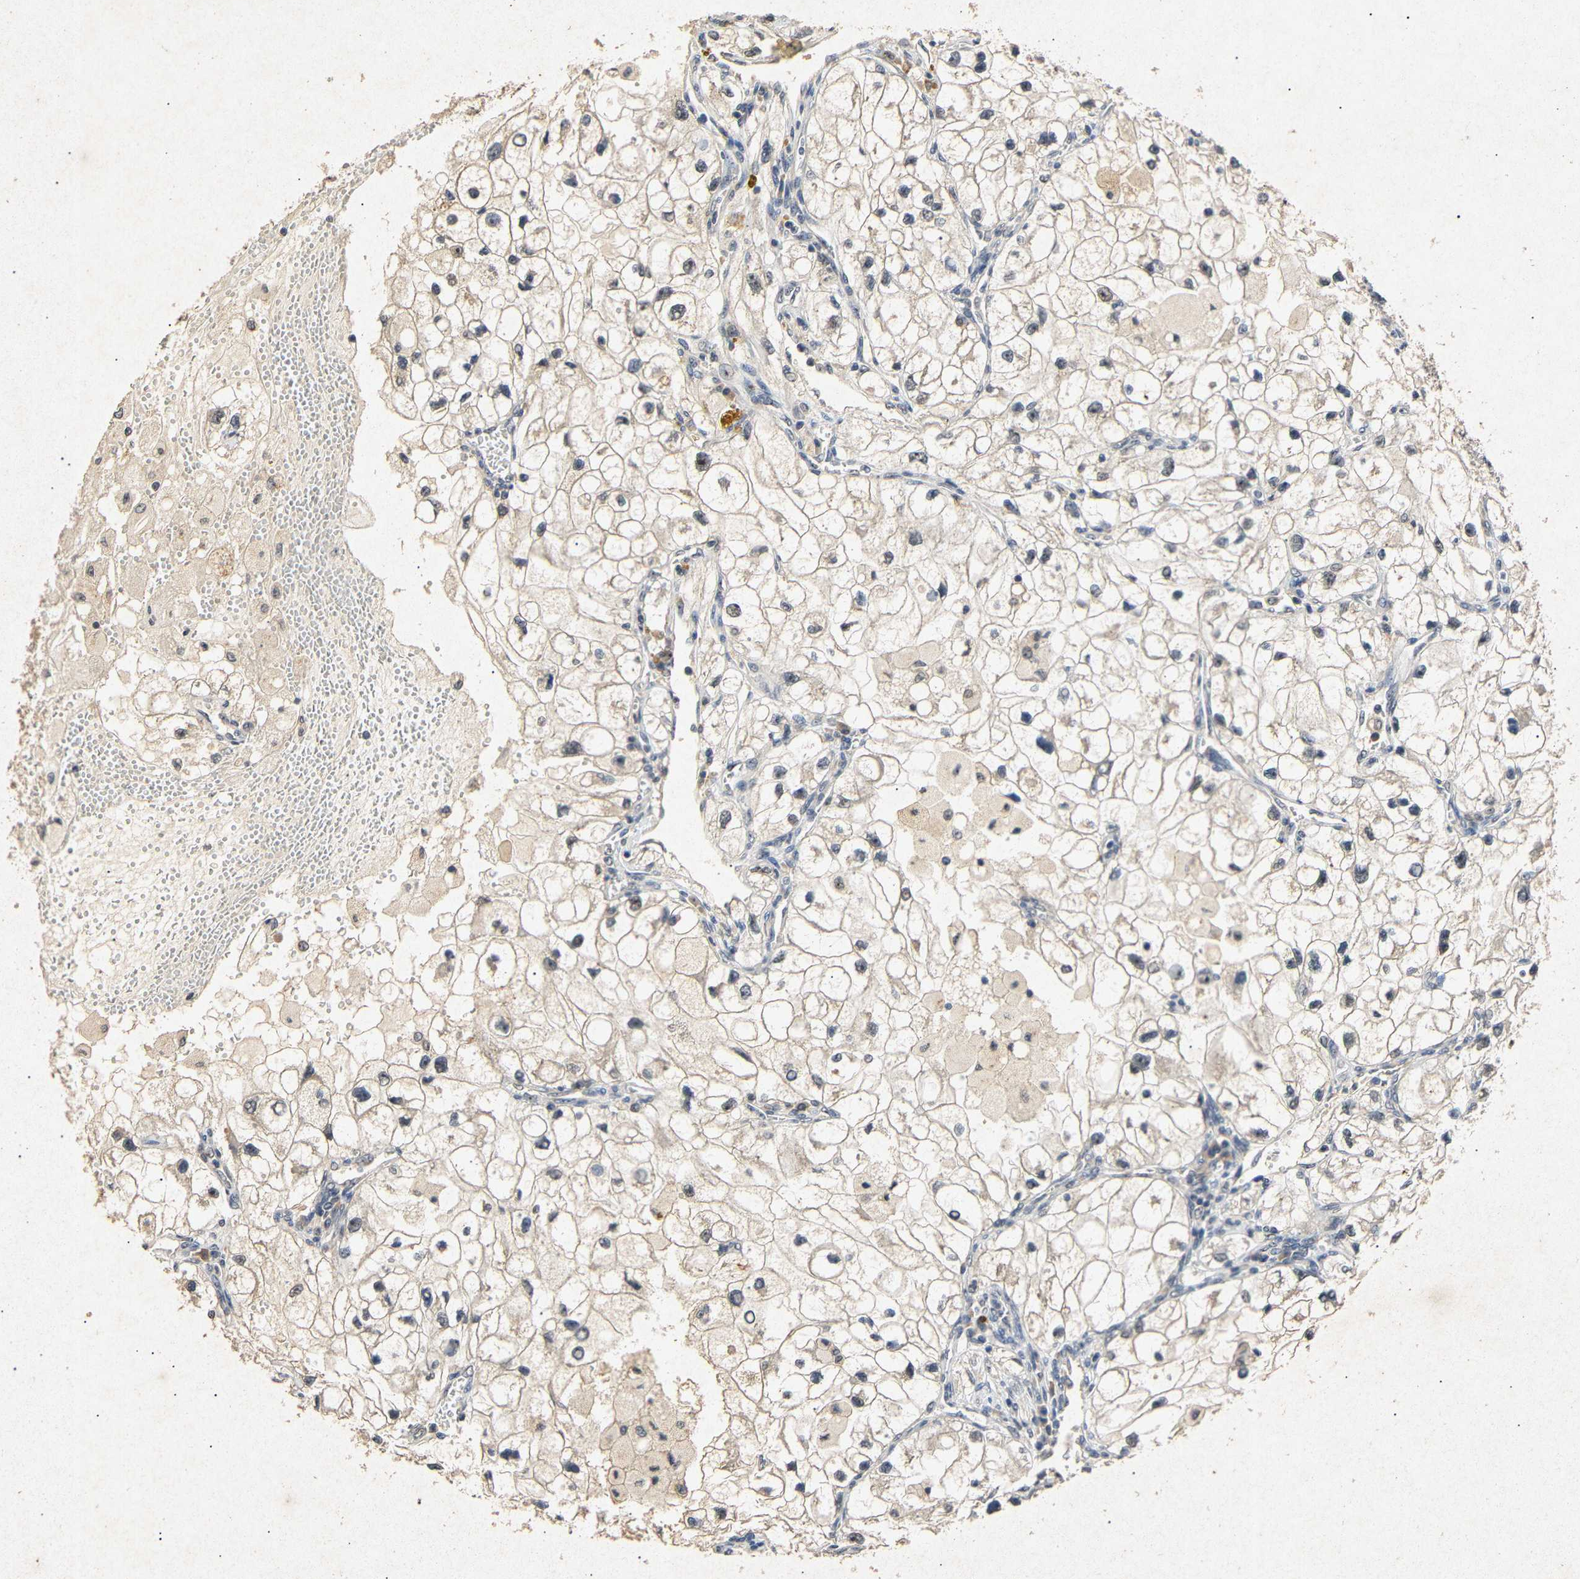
{"staining": {"intensity": "weak", "quantity": ">75%", "location": "cytoplasmic/membranous,nuclear"}, "tissue": "renal cancer", "cell_type": "Tumor cells", "image_type": "cancer", "snomed": [{"axis": "morphology", "description": "Adenocarcinoma, NOS"}, {"axis": "topography", "description": "Kidney"}], "caption": "Protein analysis of renal adenocarcinoma tissue shows weak cytoplasmic/membranous and nuclear expression in approximately >75% of tumor cells.", "gene": "PARN", "patient": {"sex": "female", "age": 70}}